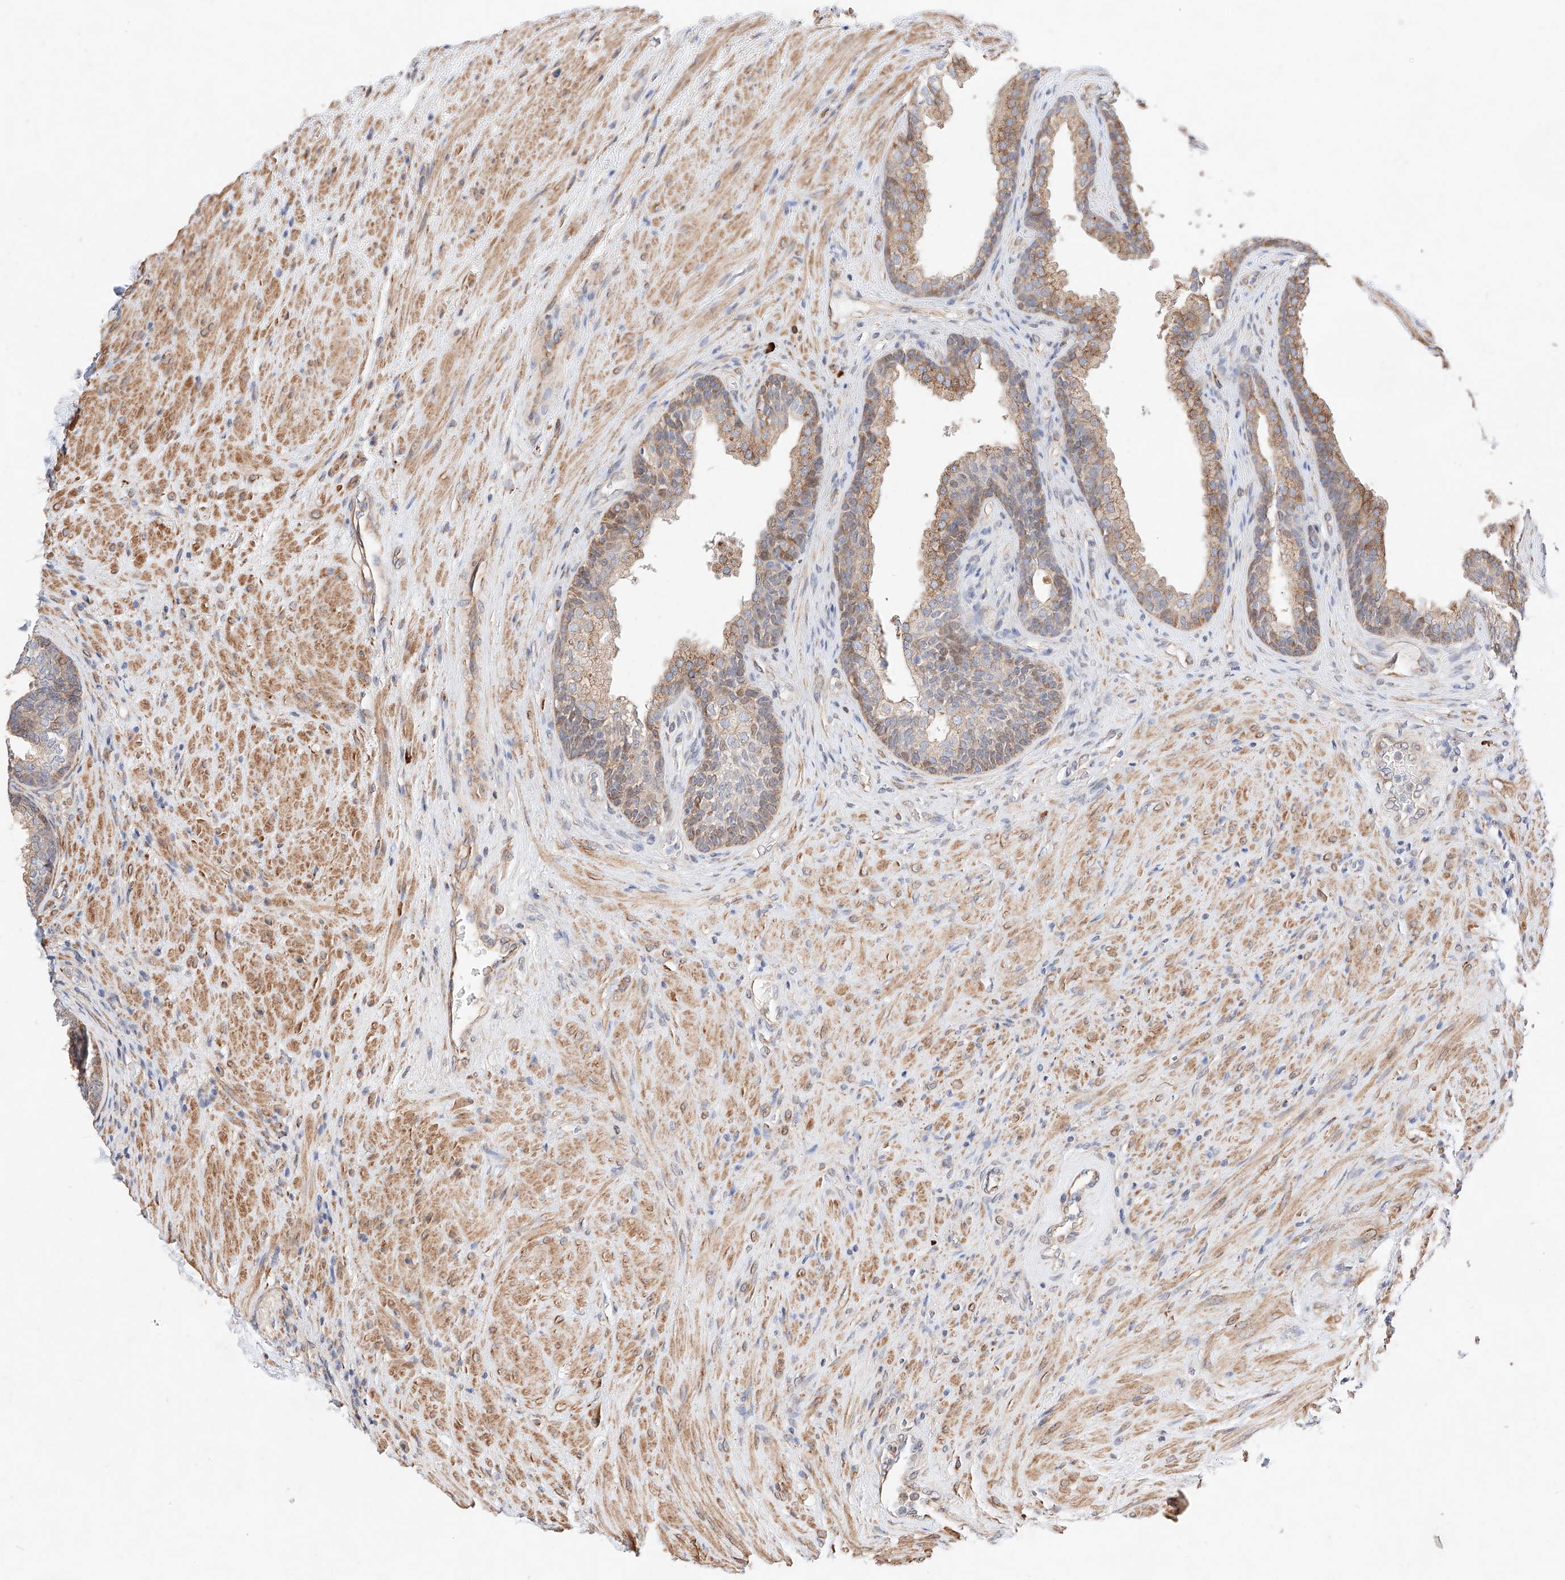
{"staining": {"intensity": "moderate", "quantity": "<25%", "location": "cytoplasmic/membranous"}, "tissue": "prostate", "cell_type": "Glandular cells", "image_type": "normal", "snomed": [{"axis": "morphology", "description": "Normal tissue, NOS"}, {"axis": "topography", "description": "Prostate"}], "caption": "Moderate cytoplasmic/membranous staining is appreciated in about <25% of glandular cells in normal prostate.", "gene": "ATP9B", "patient": {"sex": "male", "age": 76}}